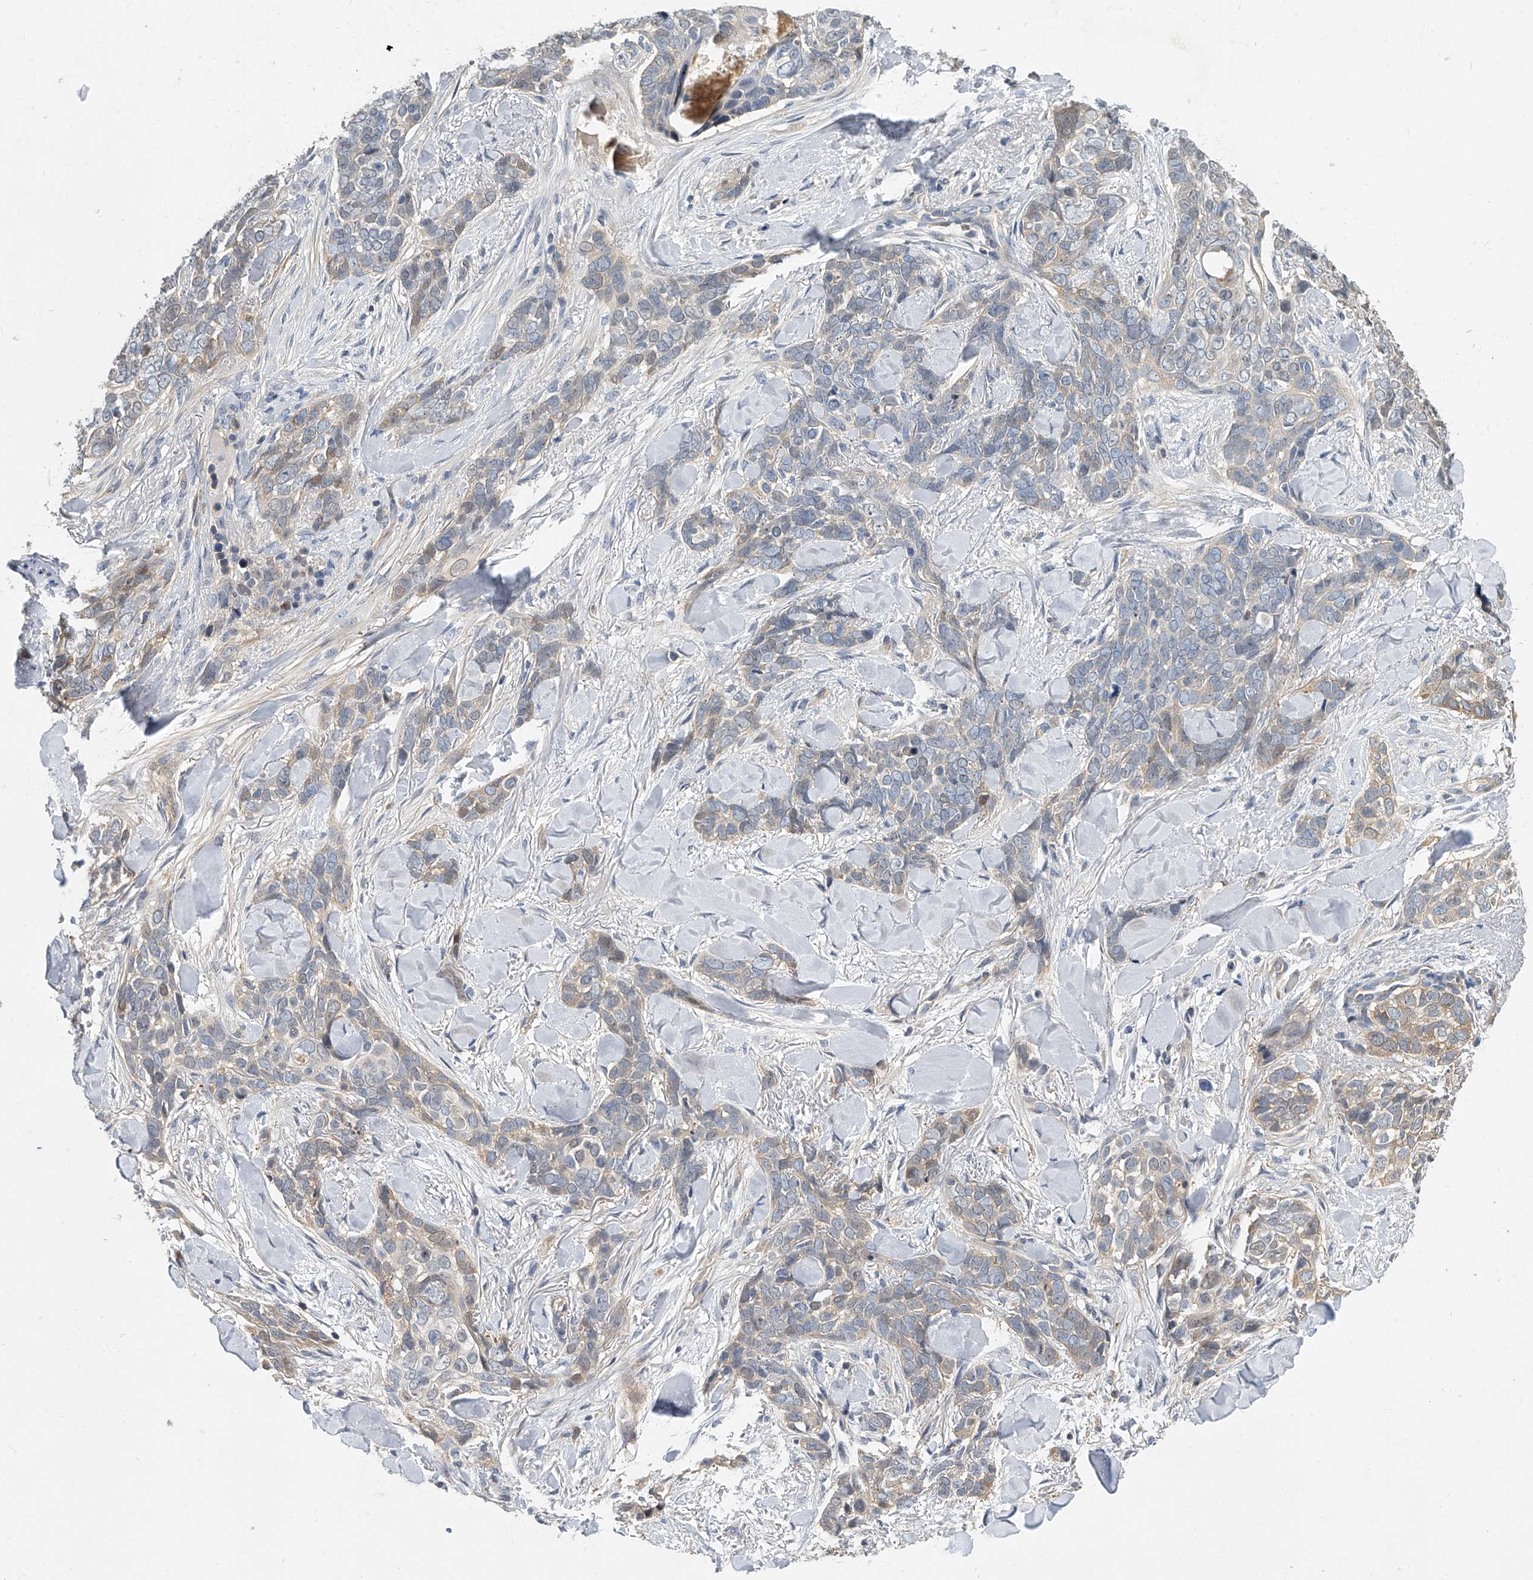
{"staining": {"intensity": "weak", "quantity": "<25%", "location": "cytoplasmic/membranous"}, "tissue": "skin cancer", "cell_type": "Tumor cells", "image_type": "cancer", "snomed": [{"axis": "morphology", "description": "Basal cell carcinoma"}, {"axis": "topography", "description": "Skin"}], "caption": "Skin cancer stained for a protein using IHC exhibits no staining tumor cells.", "gene": "CD200", "patient": {"sex": "female", "age": 82}}